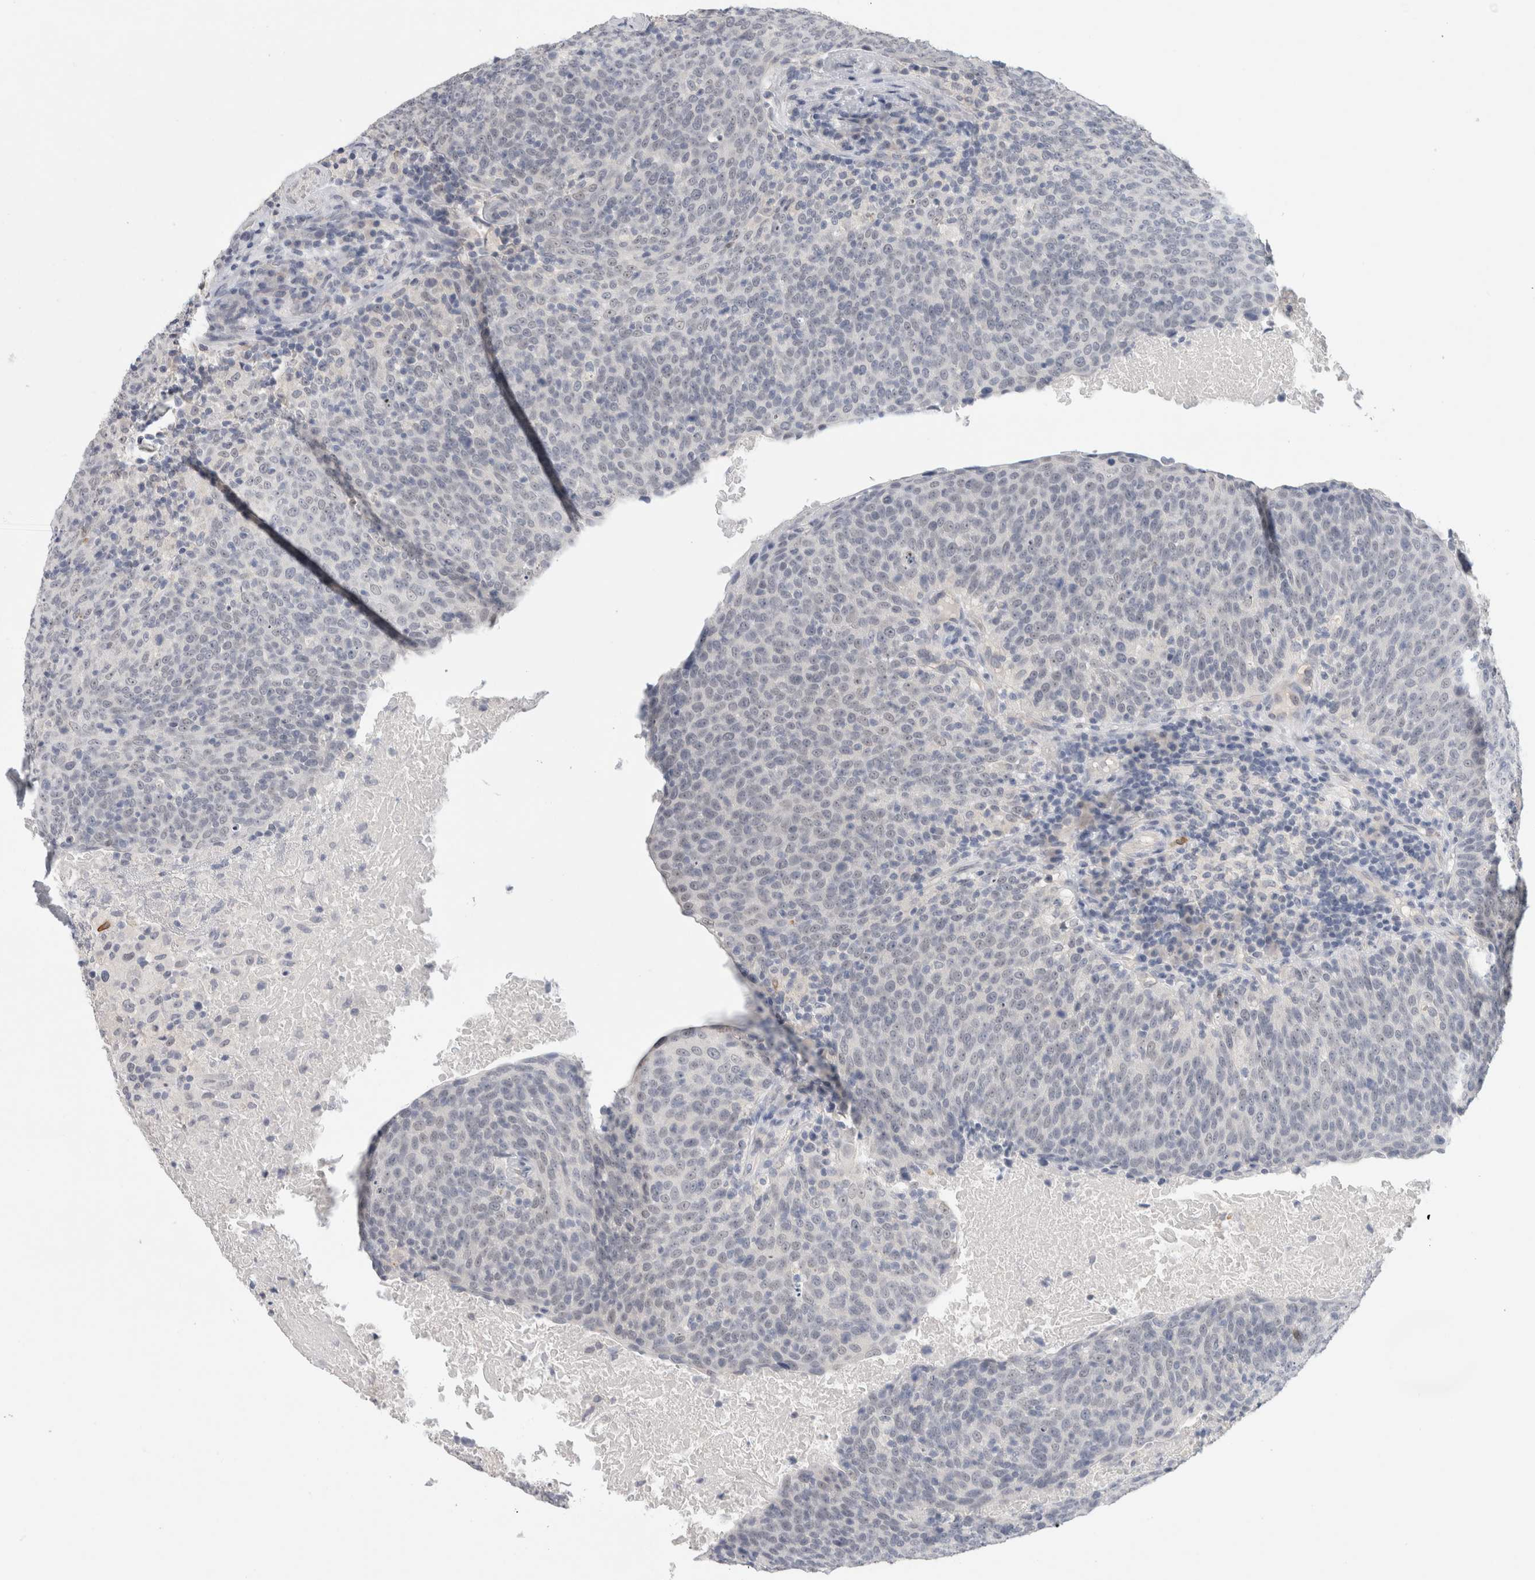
{"staining": {"intensity": "weak", "quantity": "<25%", "location": "nuclear"}, "tissue": "head and neck cancer", "cell_type": "Tumor cells", "image_type": "cancer", "snomed": [{"axis": "morphology", "description": "Squamous cell carcinoma, NOS"}, {"axis": "morphology", "description": "Squamous cell carcinoma, metastatic, NOS"}, {"axis": "topography", "description": "Lymph node"}, {"axis": "topography", "description": "Head-Neck"}], "caption": "Immunohistochemistry image of neoplastic tissue: head and neck metastatic squamous cell carcinoma stained with DAB (3,3'-diaminobenzidine) displays no significant protein staining in tumor cells.", "gene": "TONSL", "patient": {"sex": "male", "age": 62}}